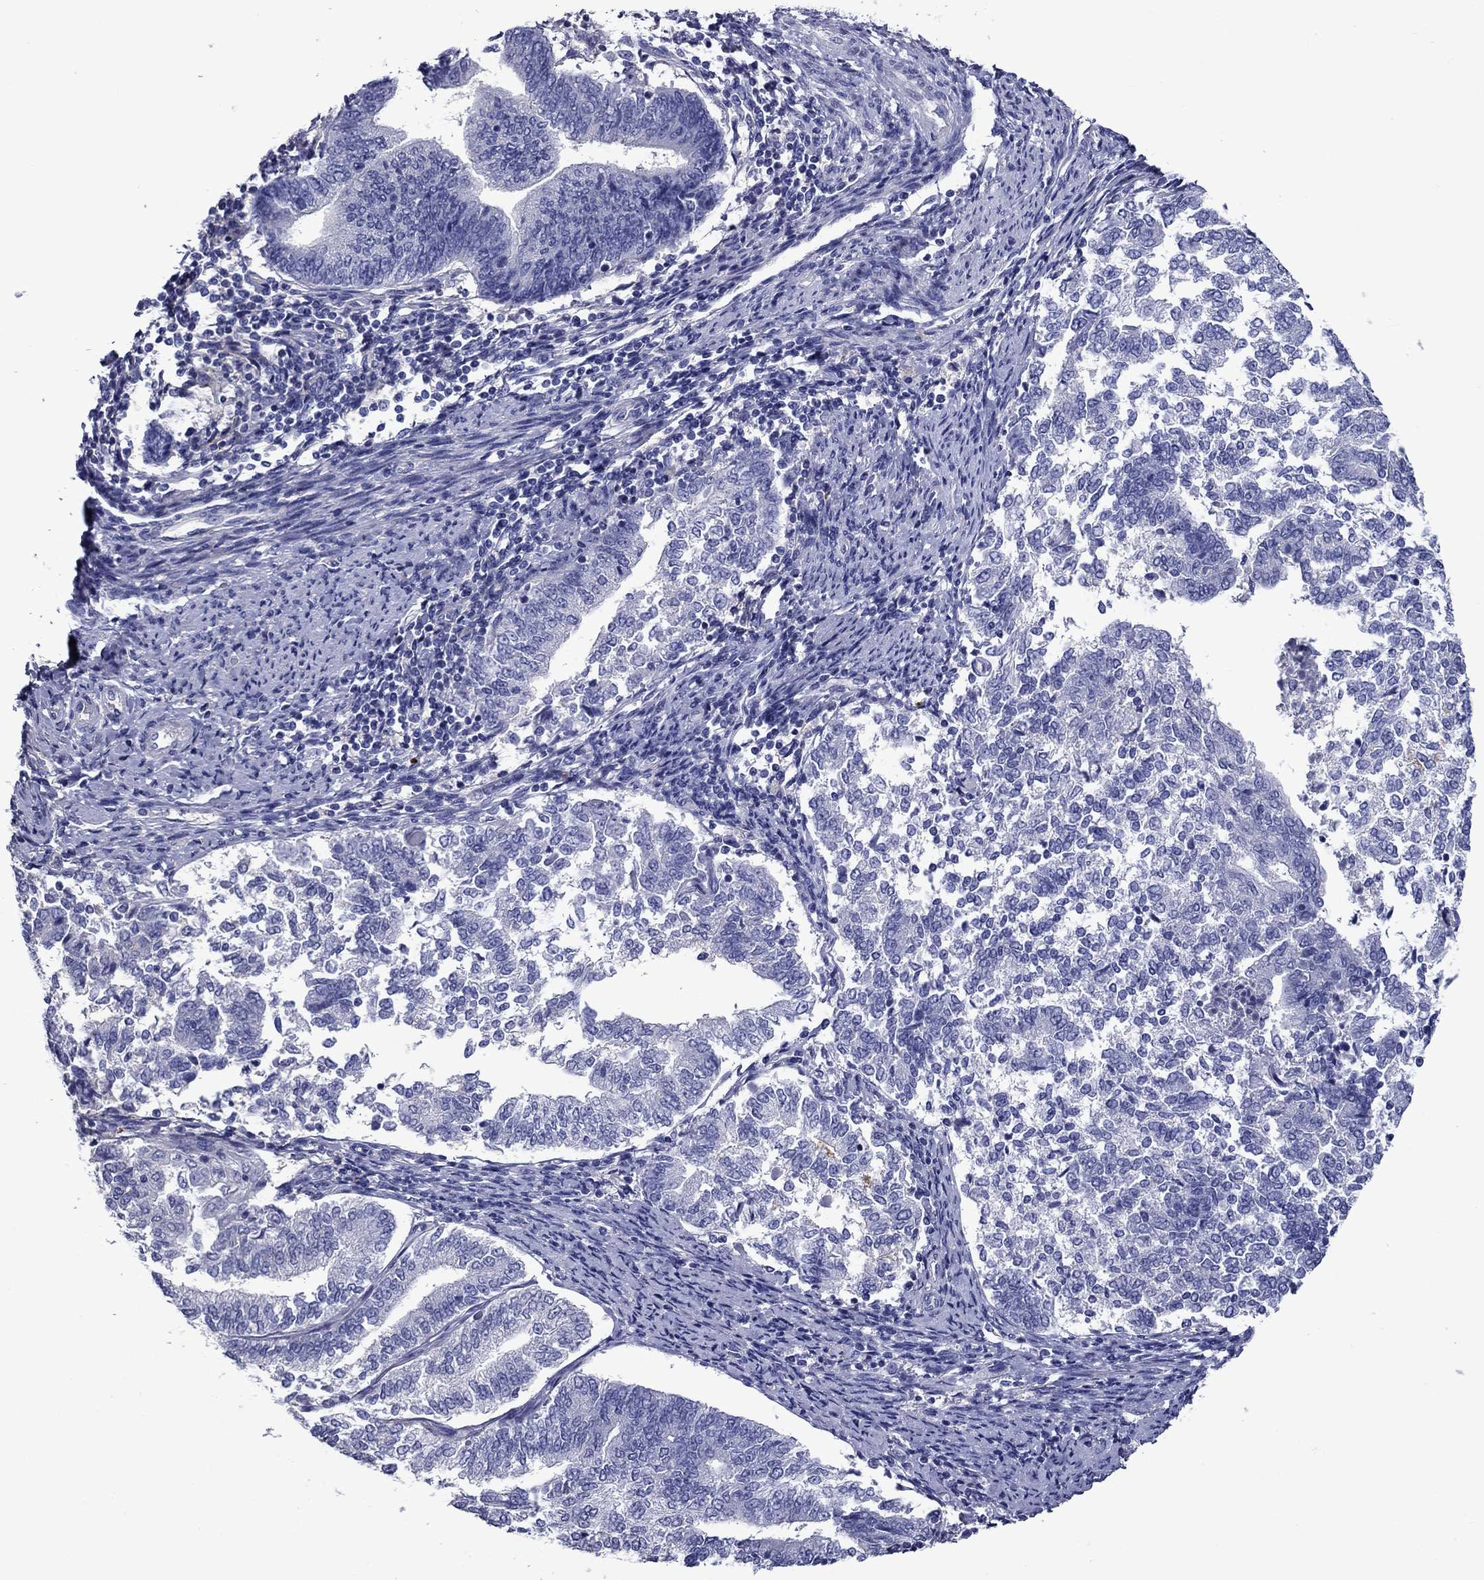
{"staining": {"intensity": "negative", "quantity": "none", "location": "none"}, "tissue": "endometrial cancer", "cell_type": "Tumor cells", "image_type": "cancer", "snomed": [{"axis": "morphology", "description": "Adenocarcinoma, NOS"}, {"axis": "topography", "description": "Endometrium"}], "caption": "Immunohistochemistry of adenocarcinoma (endometrial) shows no staining in tumor cells.", "gene": "CNDP1", "patient": {"sex": "female", "age": 65}}